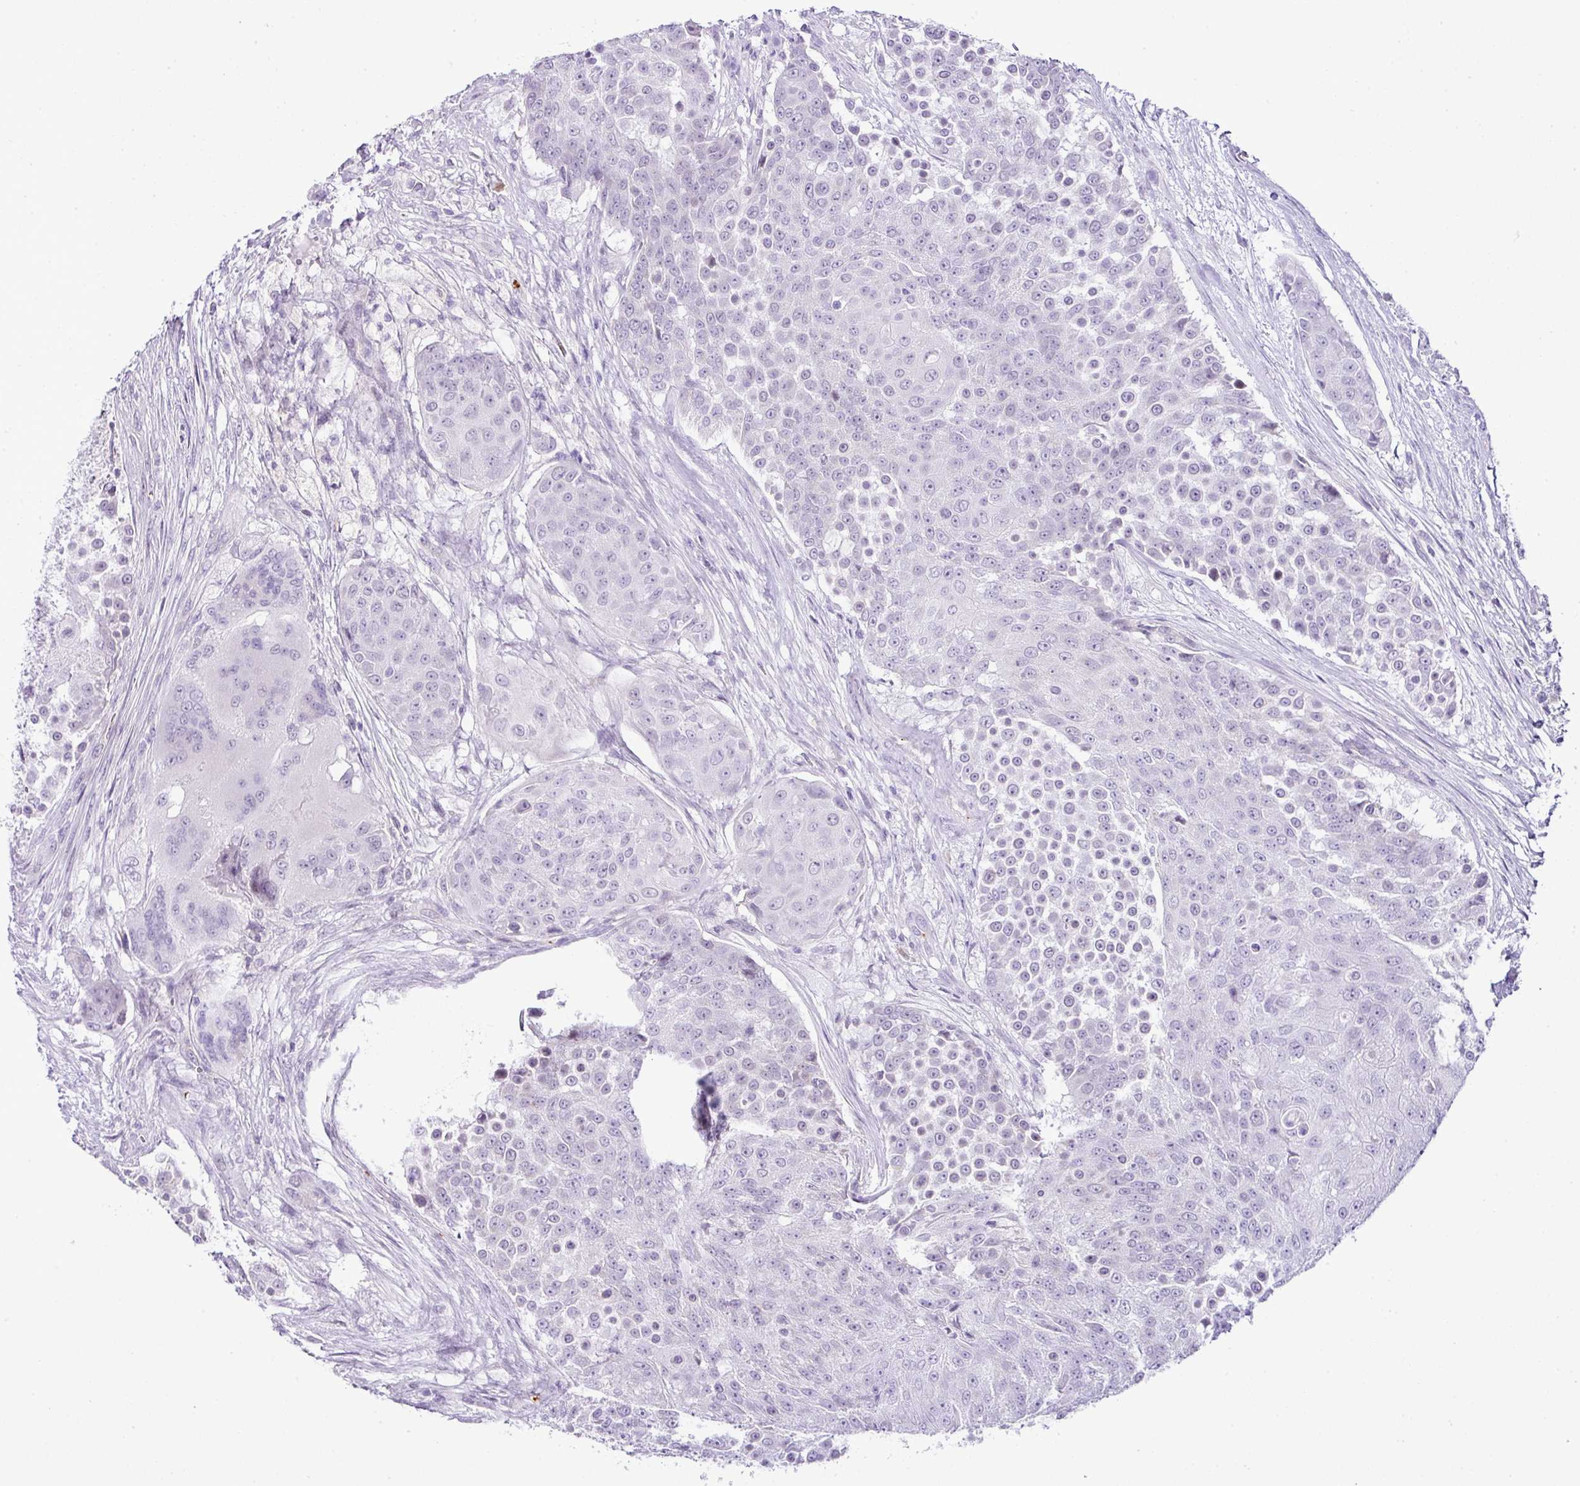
{"staining": {"intensity": "negative", "quantity": "none", "location": "none"}, "tissue": "urothelial cancer", "cell_type": "Tumor cells", "image_type": "cancer", "snomed": [{"axis": "morphology", "description": "Urothelial carcinoma, High grade"}, {"axis": "topography", "description": "Urinary bladder"}], "caption": "There is no significant staining in tumor cells of urothelial cancer.", "gene": "CMTM5", "patient": {"sex": "female", "age": 63}}